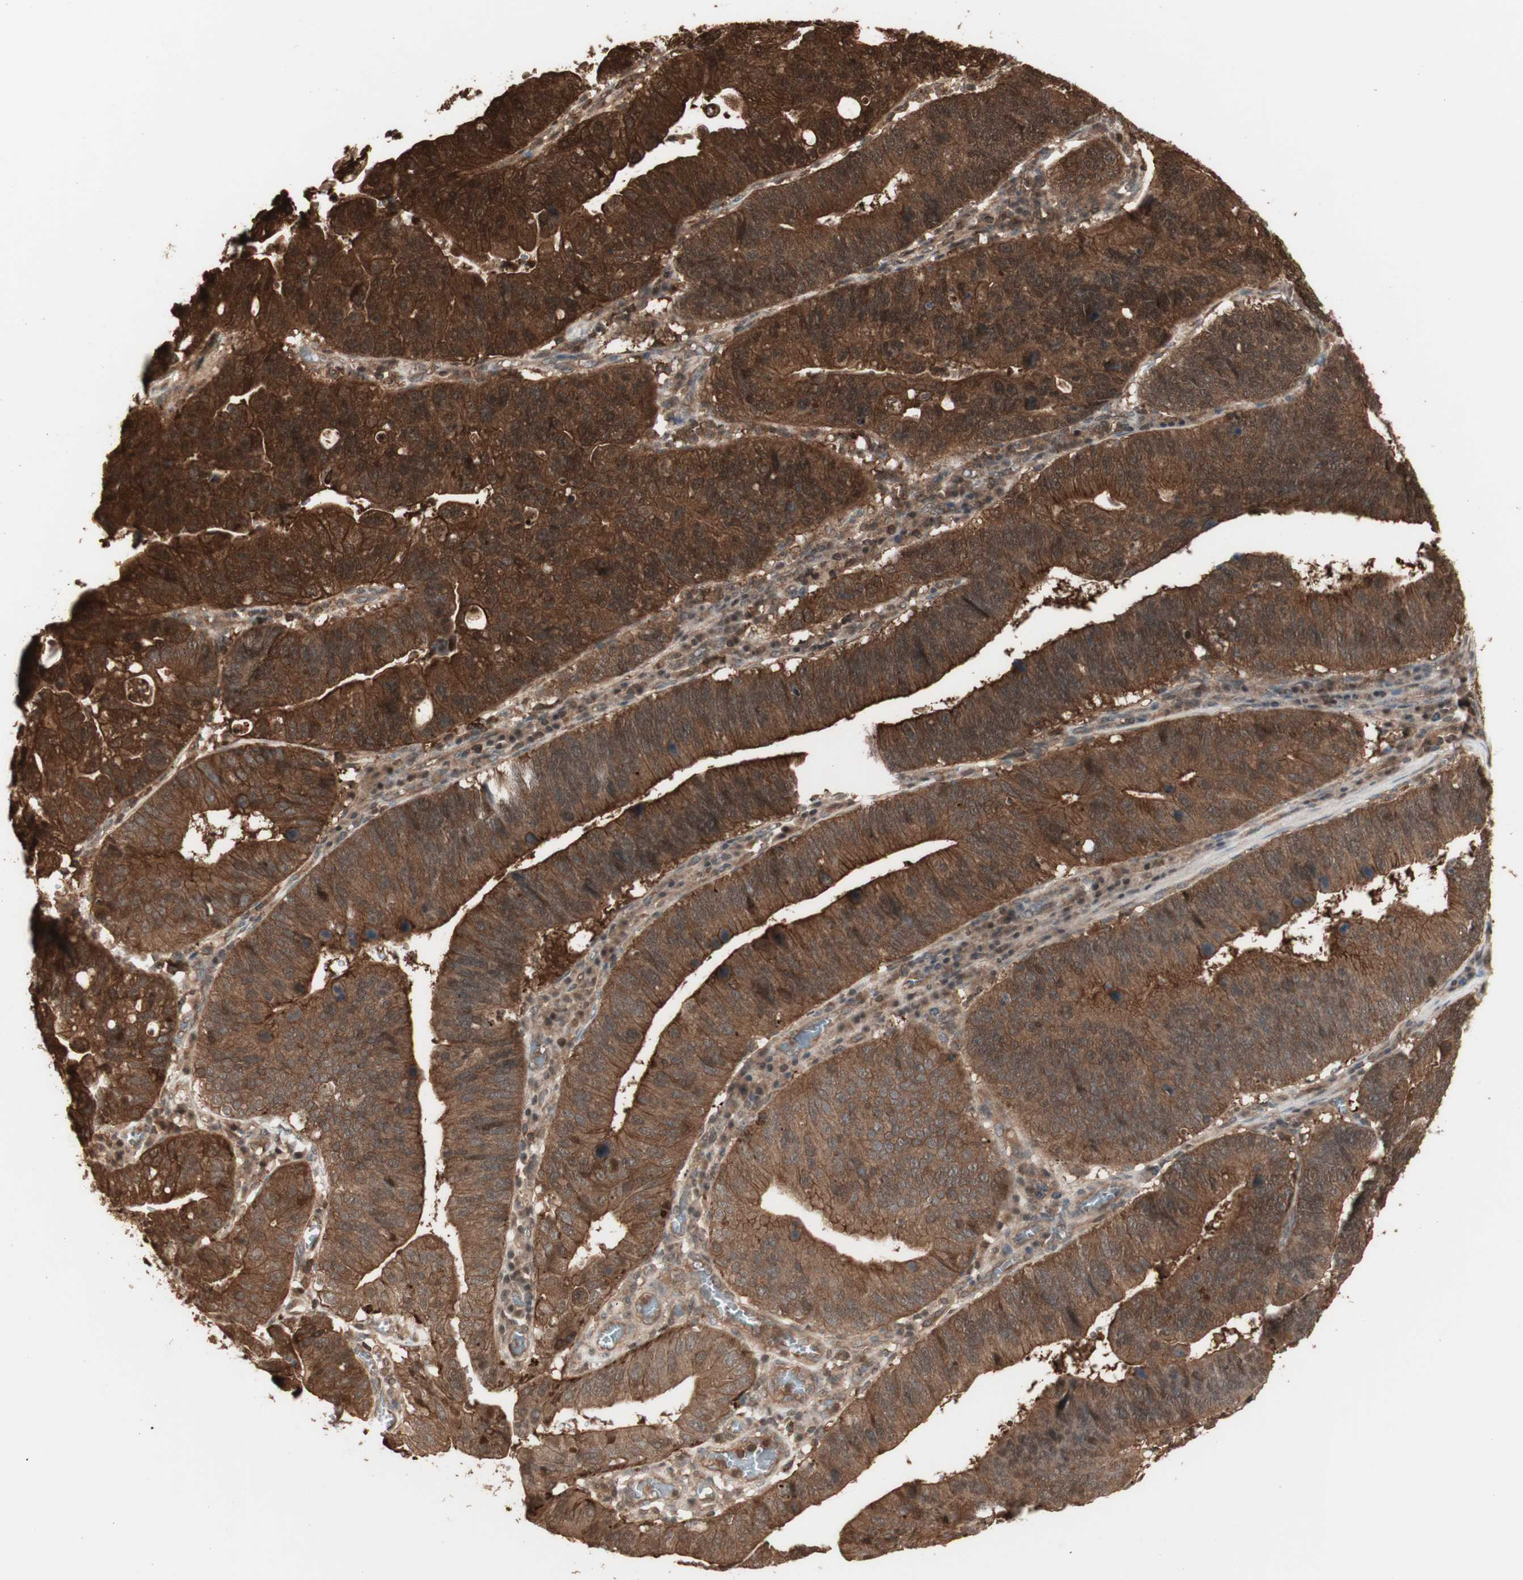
{"staining": {"intensity": "strong", "quantity": ">75%", "location": "cytoplasmic/membranous"}, "tissue": "stomach cancer", "cell_type": "Tumor cells", "image_type": "cancer", "snomed": [{"axis": "morphology", "description": "Adenocarcinoma, NOS"}, {"axis": "topography", "description": "Stomach"}], "caption": "Adenocarcinoma (stomach) stained with a protein marker exhibits strong staining in tumor cells.", "gene": "YWHAB", "patient": {"sex": "male", "age": 59}}